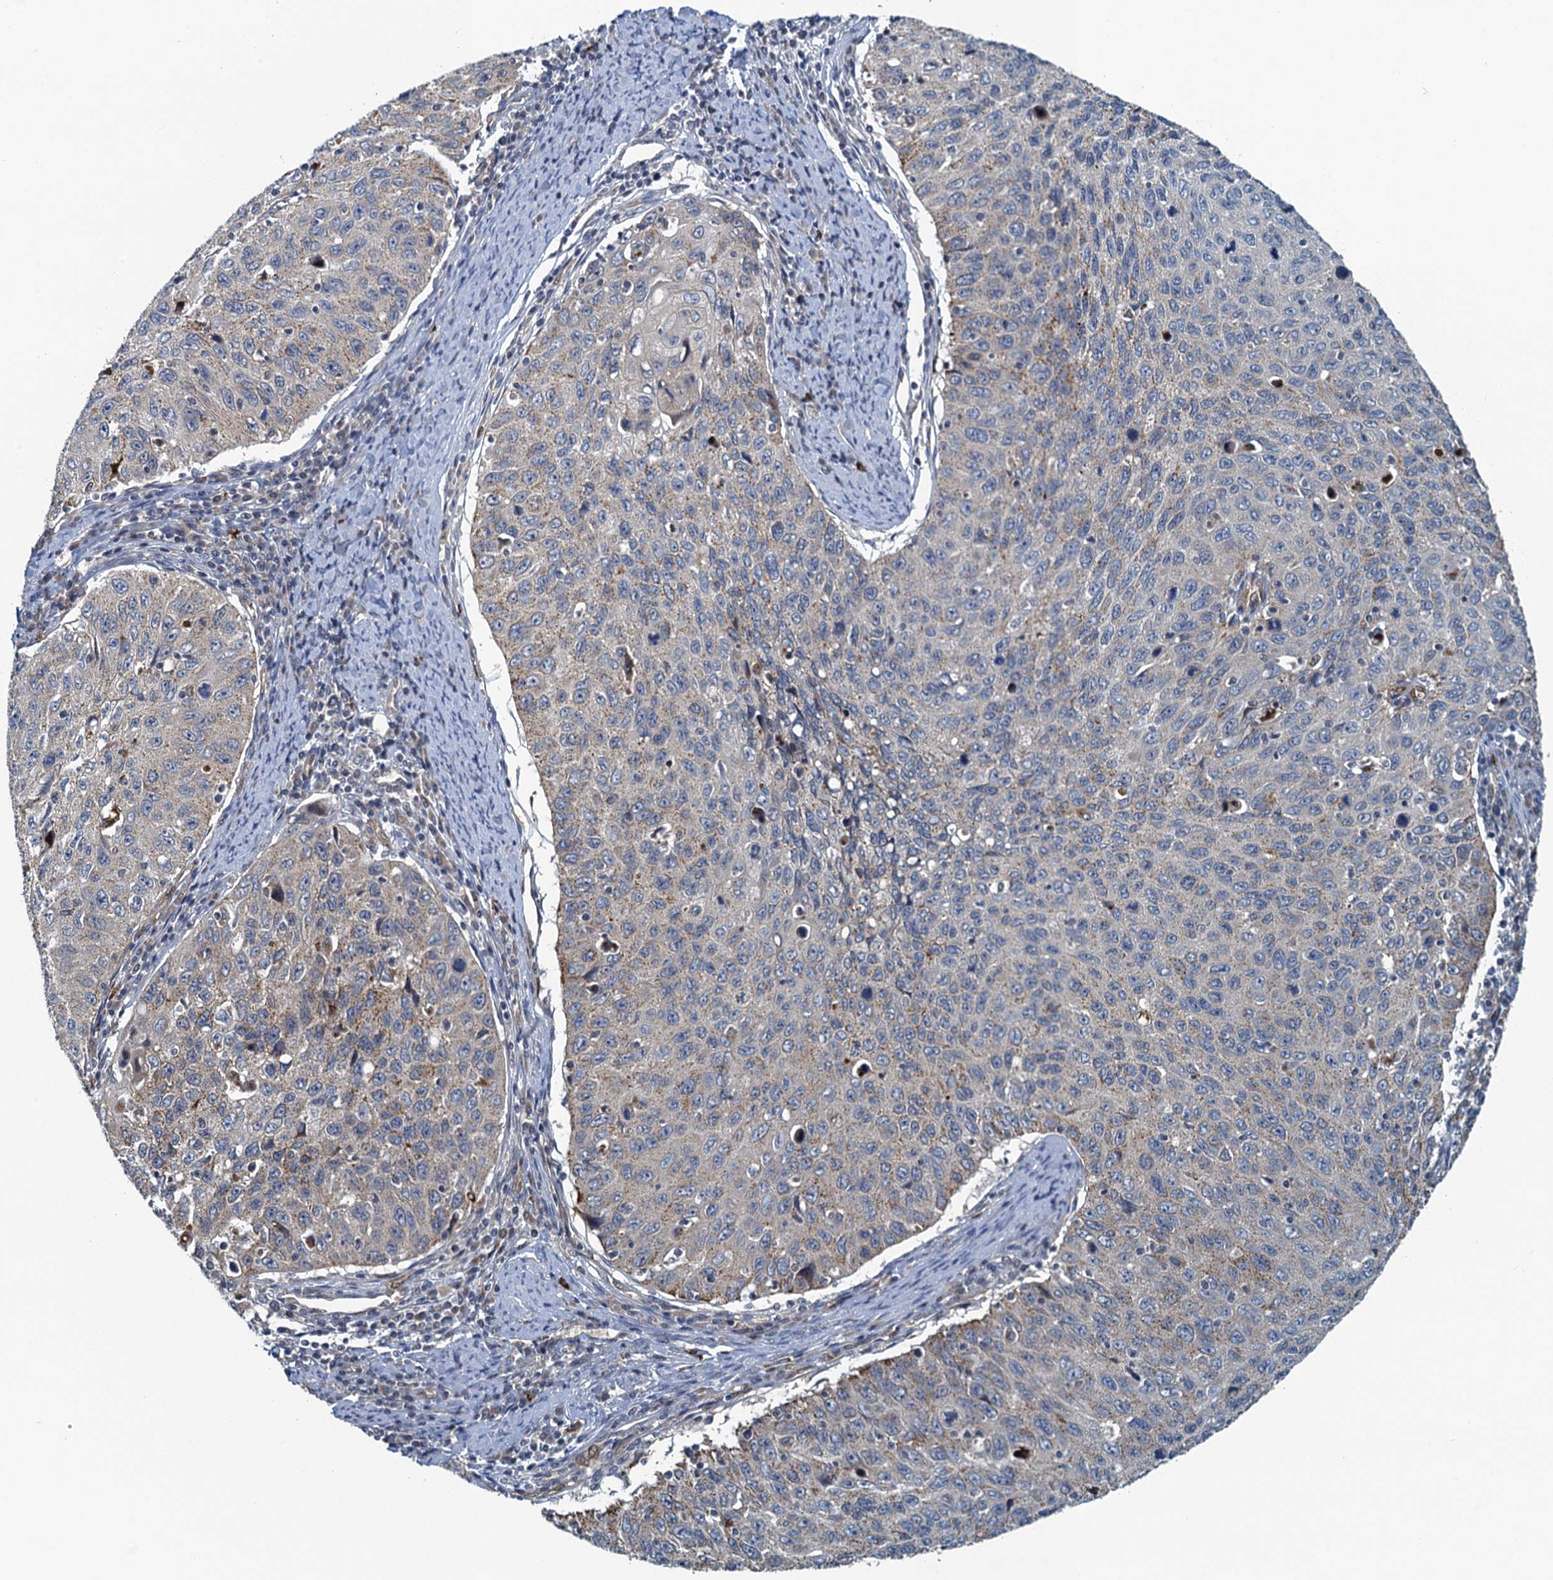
{"staining": {"intensity": "weak", "quantity": "<25%", "location": "cytoplasmic/membranous"}, "tissue": "cervical cancer", "cell_type": "Tumor cells", "image_type": "cancer", "snomed": [{"axis": "morphology", "description": "Squamous cell carcinoma, NOS"}, {"axis": "topography", "description": "Cervix"}], "caption": "The photomicrograph shows no significant expression in tumor cells of cervical cancer (squamous cell carcinoma). (DAB (3,3'-diaminobenzidine) immunohistochemistry, high magnification).", "gene": "KBTBD8", "patient": {"sex": "female", "age": 53}}